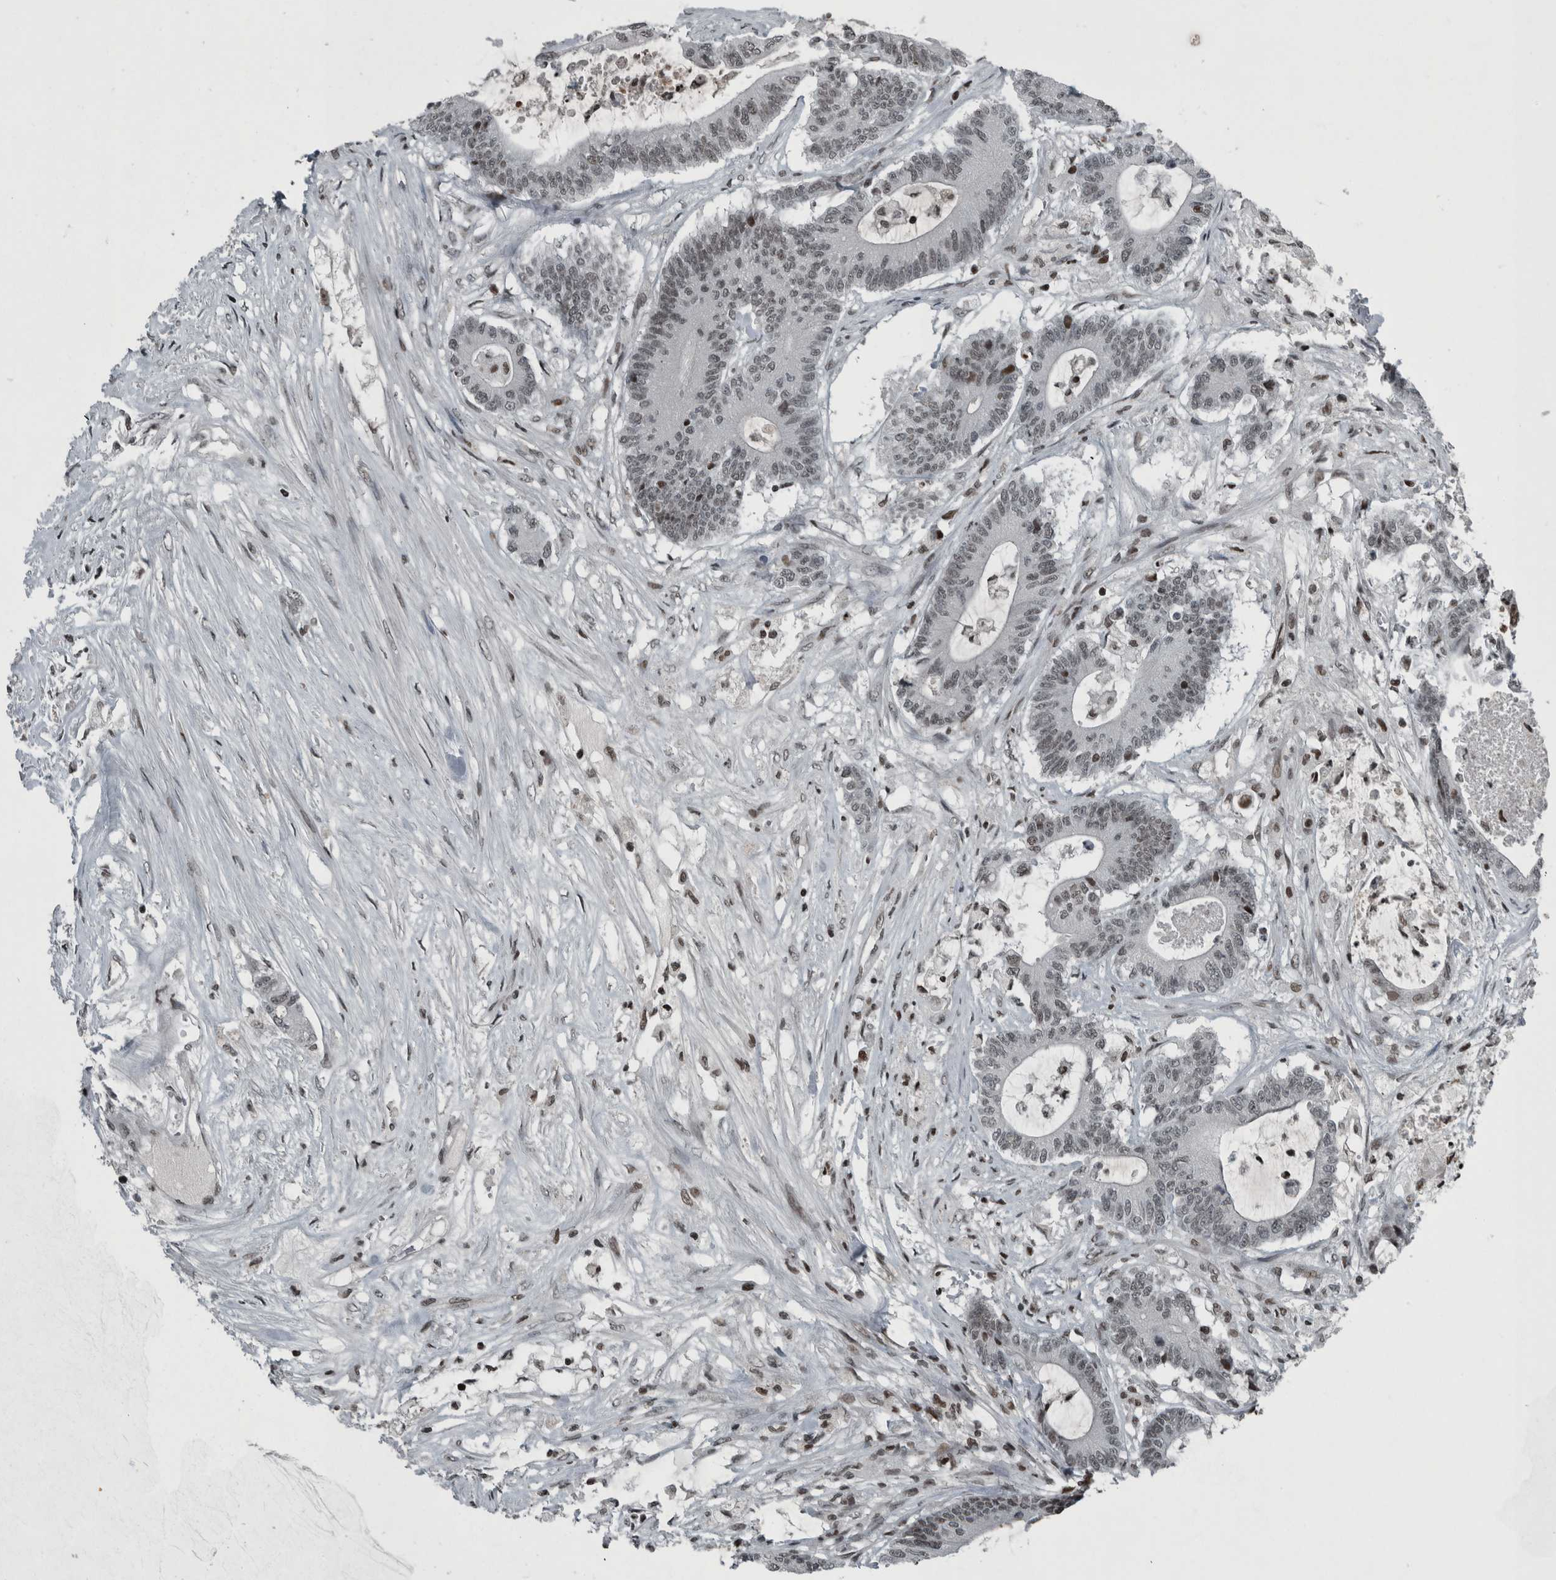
{"staining": {"intensity": "weak", "quantity": "25%-75%", "location": "nuclear"}, "tissue": "colorectal cancer", "cell_type": "Tumor cells", "image_type": "cancer", "snomed": [{"axis": "morphology", "description": "Adenocarcinoma, NOS"}, {"axis": "topography", "description": "Colon"}], "caption": "Tumor cells reveal low levels of weak nuclear positivity in about 25%-75% of cells in human colorectal cancer (adenocarcinoma).", "gene": "UNC50", "patient": {"sex": "female", "age": 84}}